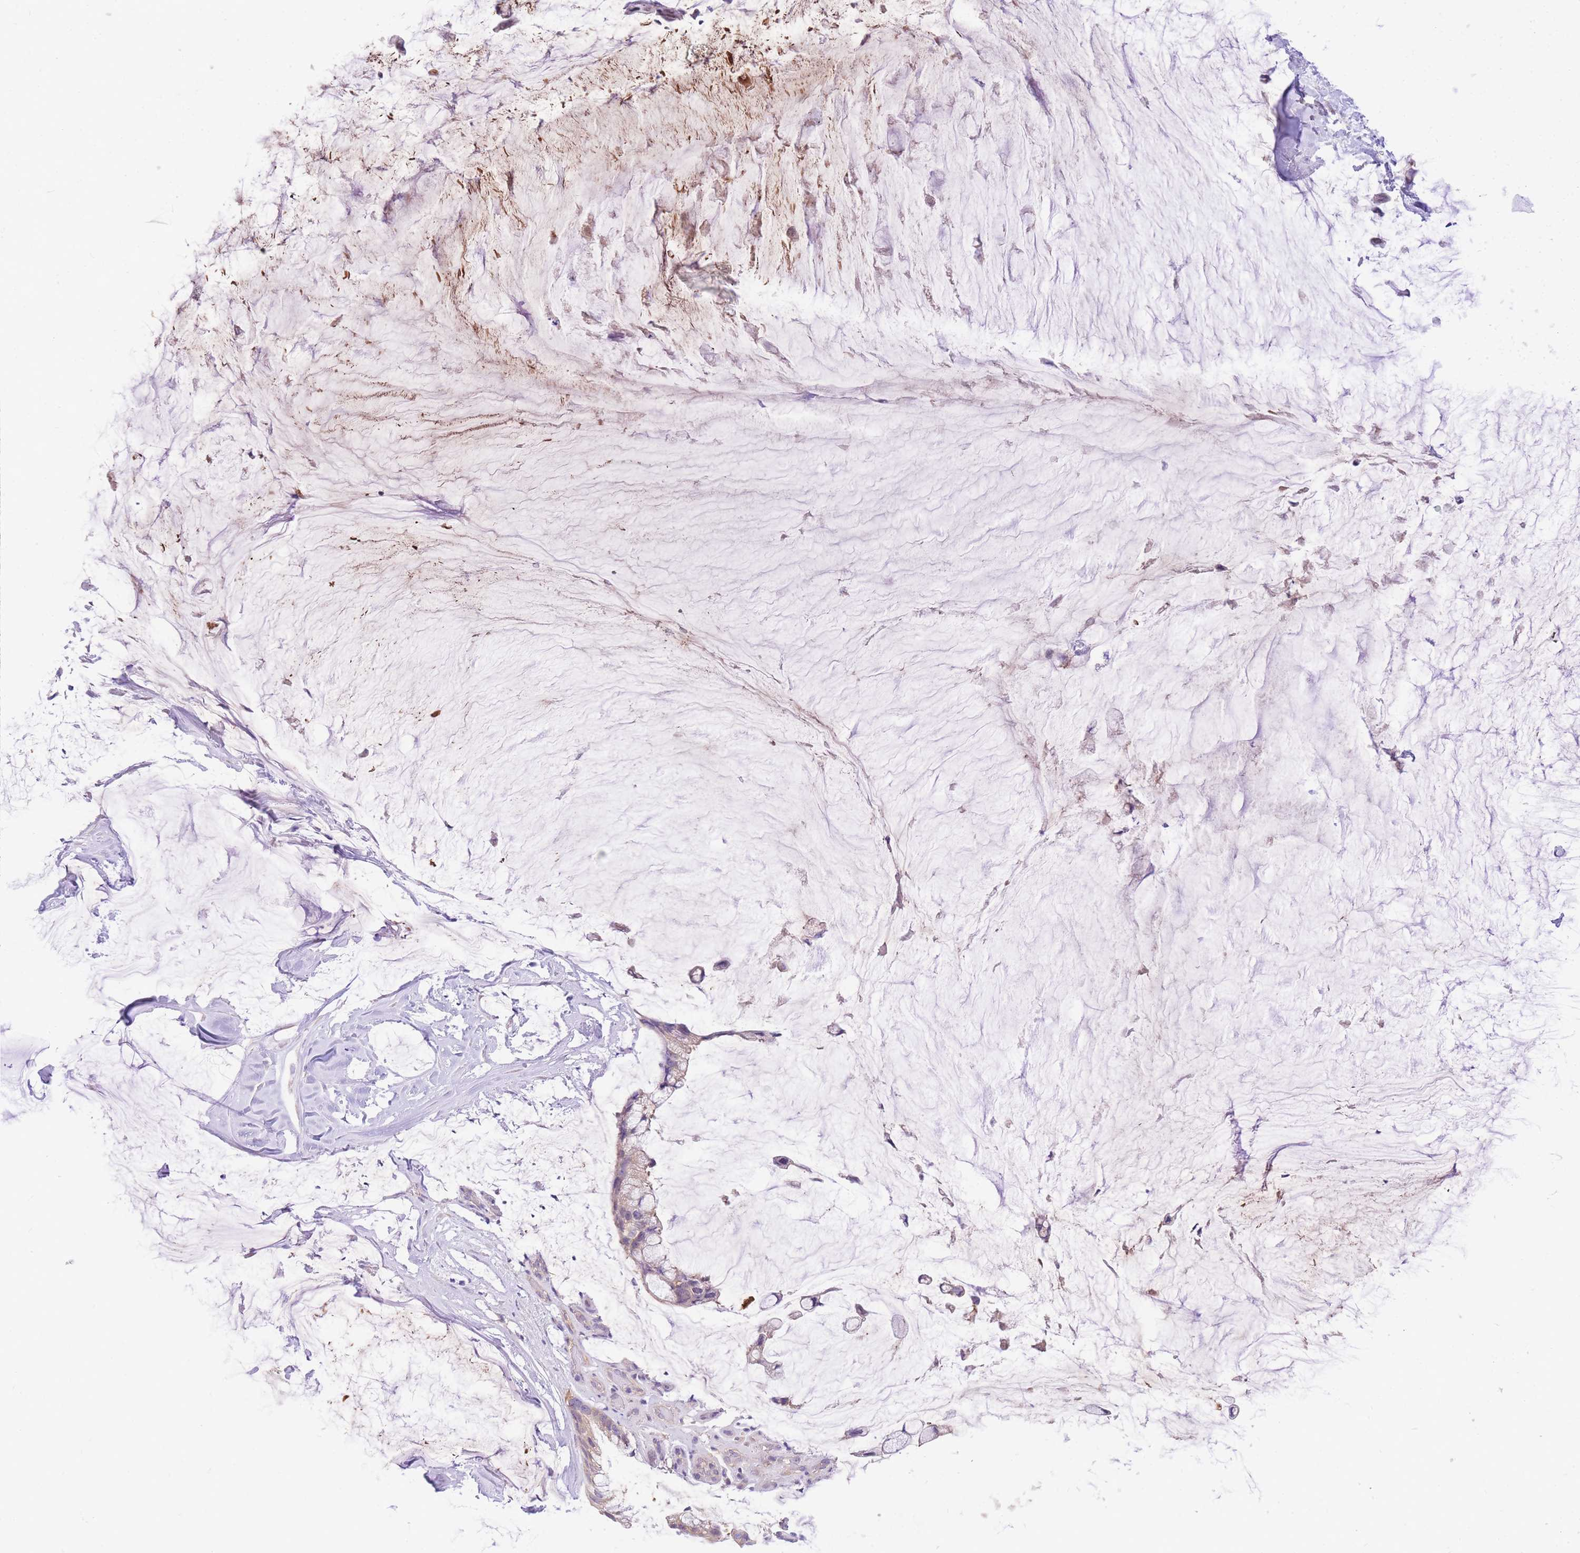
{"staining": {"intensity": "weak", "quantity": "<25%", "location": "cytoplasmic/membranous"}, "tissue": "ovarian cancer", "cell_type": "Tumor cells", "image_type": "cancer", "snomed": [{"axis": "morphology", "description": "Cystadenocarcinoma, mucinous, NOS"}, {"axis": "topography", "description": "Ovary"}], "caption": "Photomicrograph shows no significant protein staining in tumor cells of ovarian cancer.", "gene": "LIPH", "patient": {"sex": "female", "age": 39}}